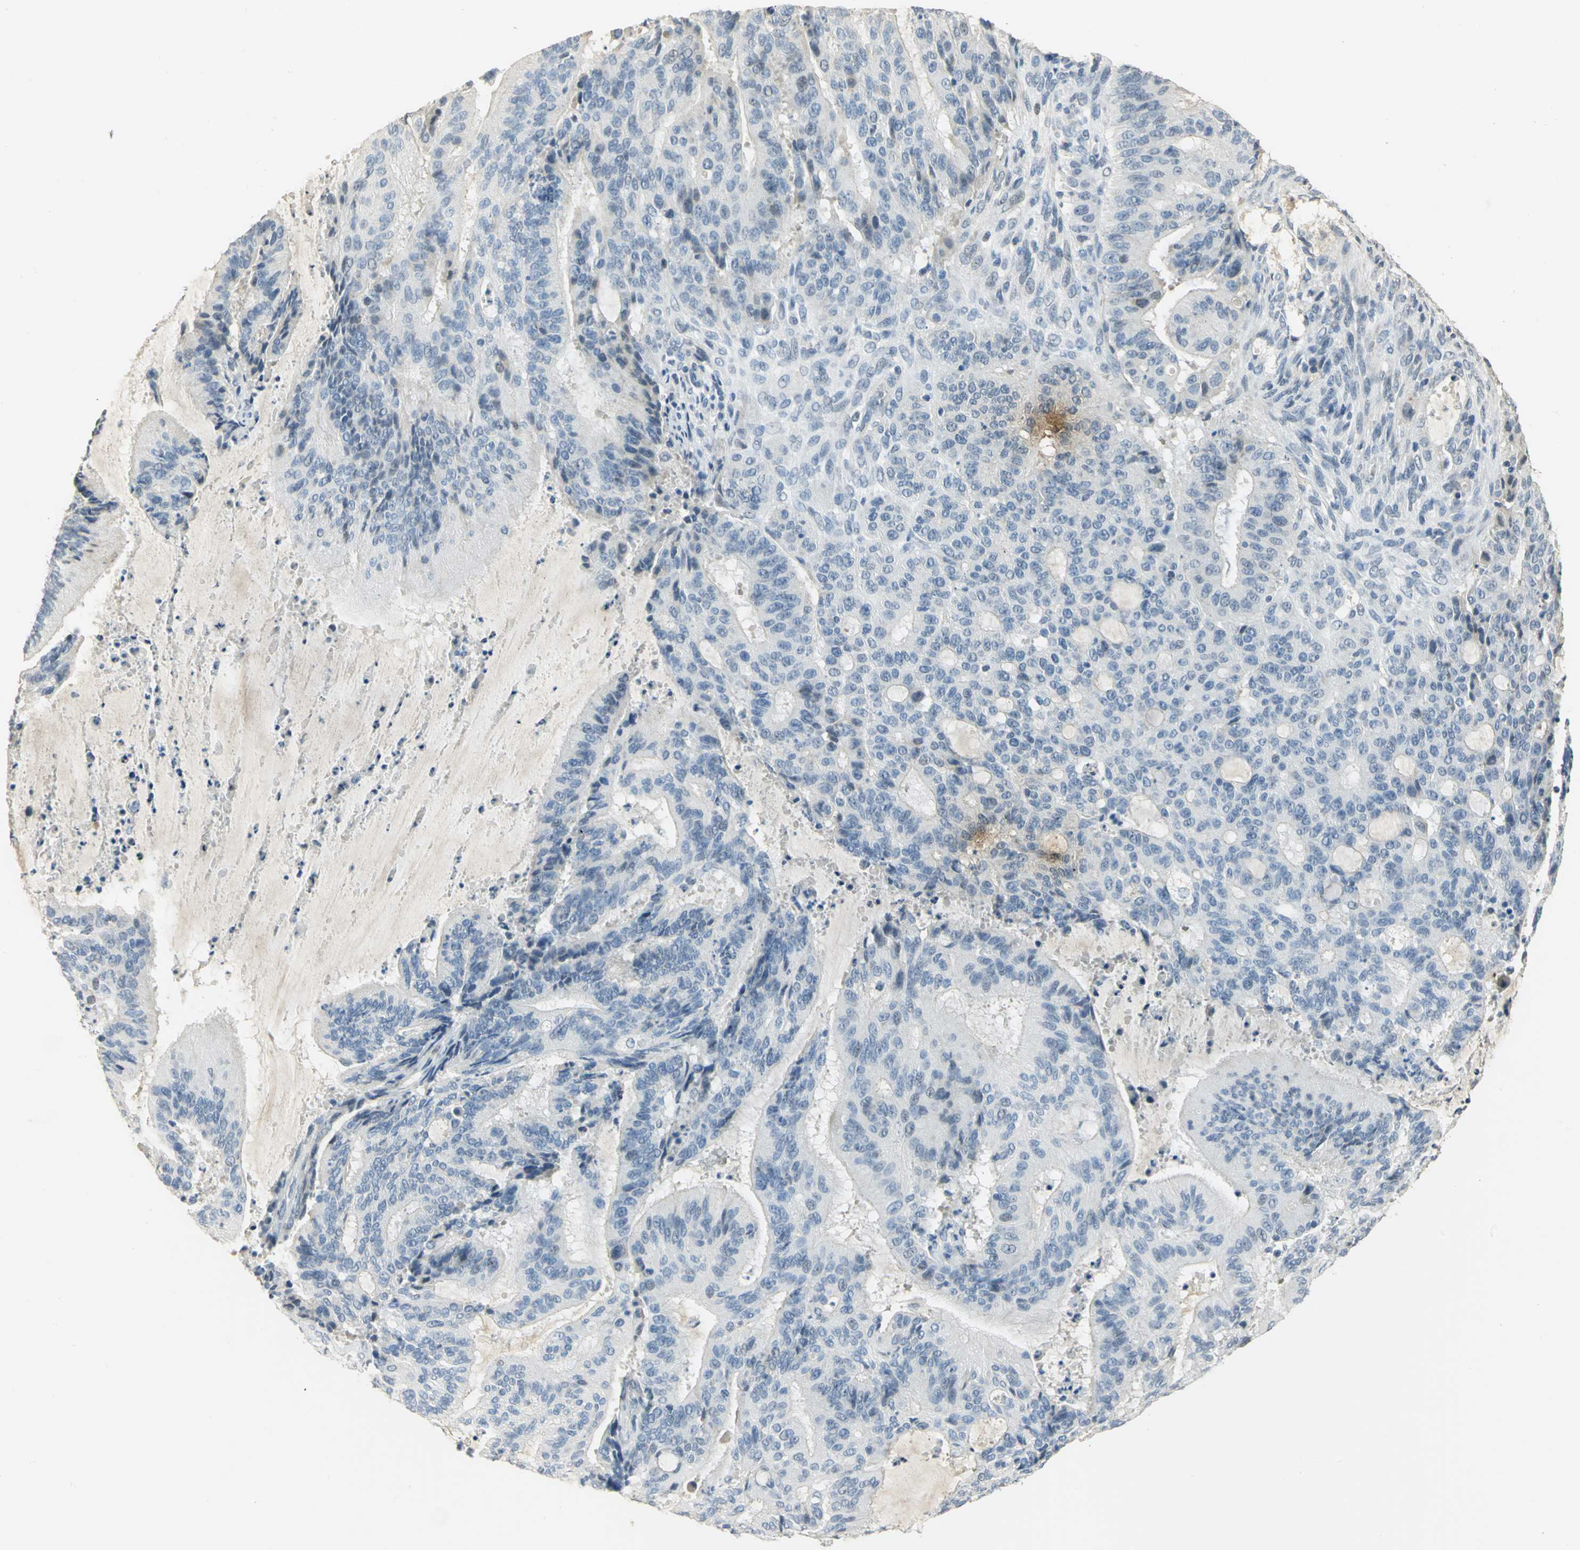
{"staining": {"intensity": "negative", "quantity": "none", "location": "none"}, "tissue": "liver cancer", "cell_type": "Tumor cells", "image_type": "cancer", "snomed": [{"axis": "morphology", "description": "Cholangiocarcinoma"}, {"axis": "topography", "description": "Liver"}], "caption": "DAB immunohistochemical staining of liver cancer exhibits no significant positivity in tumor cells. (Immunohistochemistry, brightfield microscopy, high magnification).", "gene": "DNAJB6", "patient": {"sex": "female", "age": 73}}